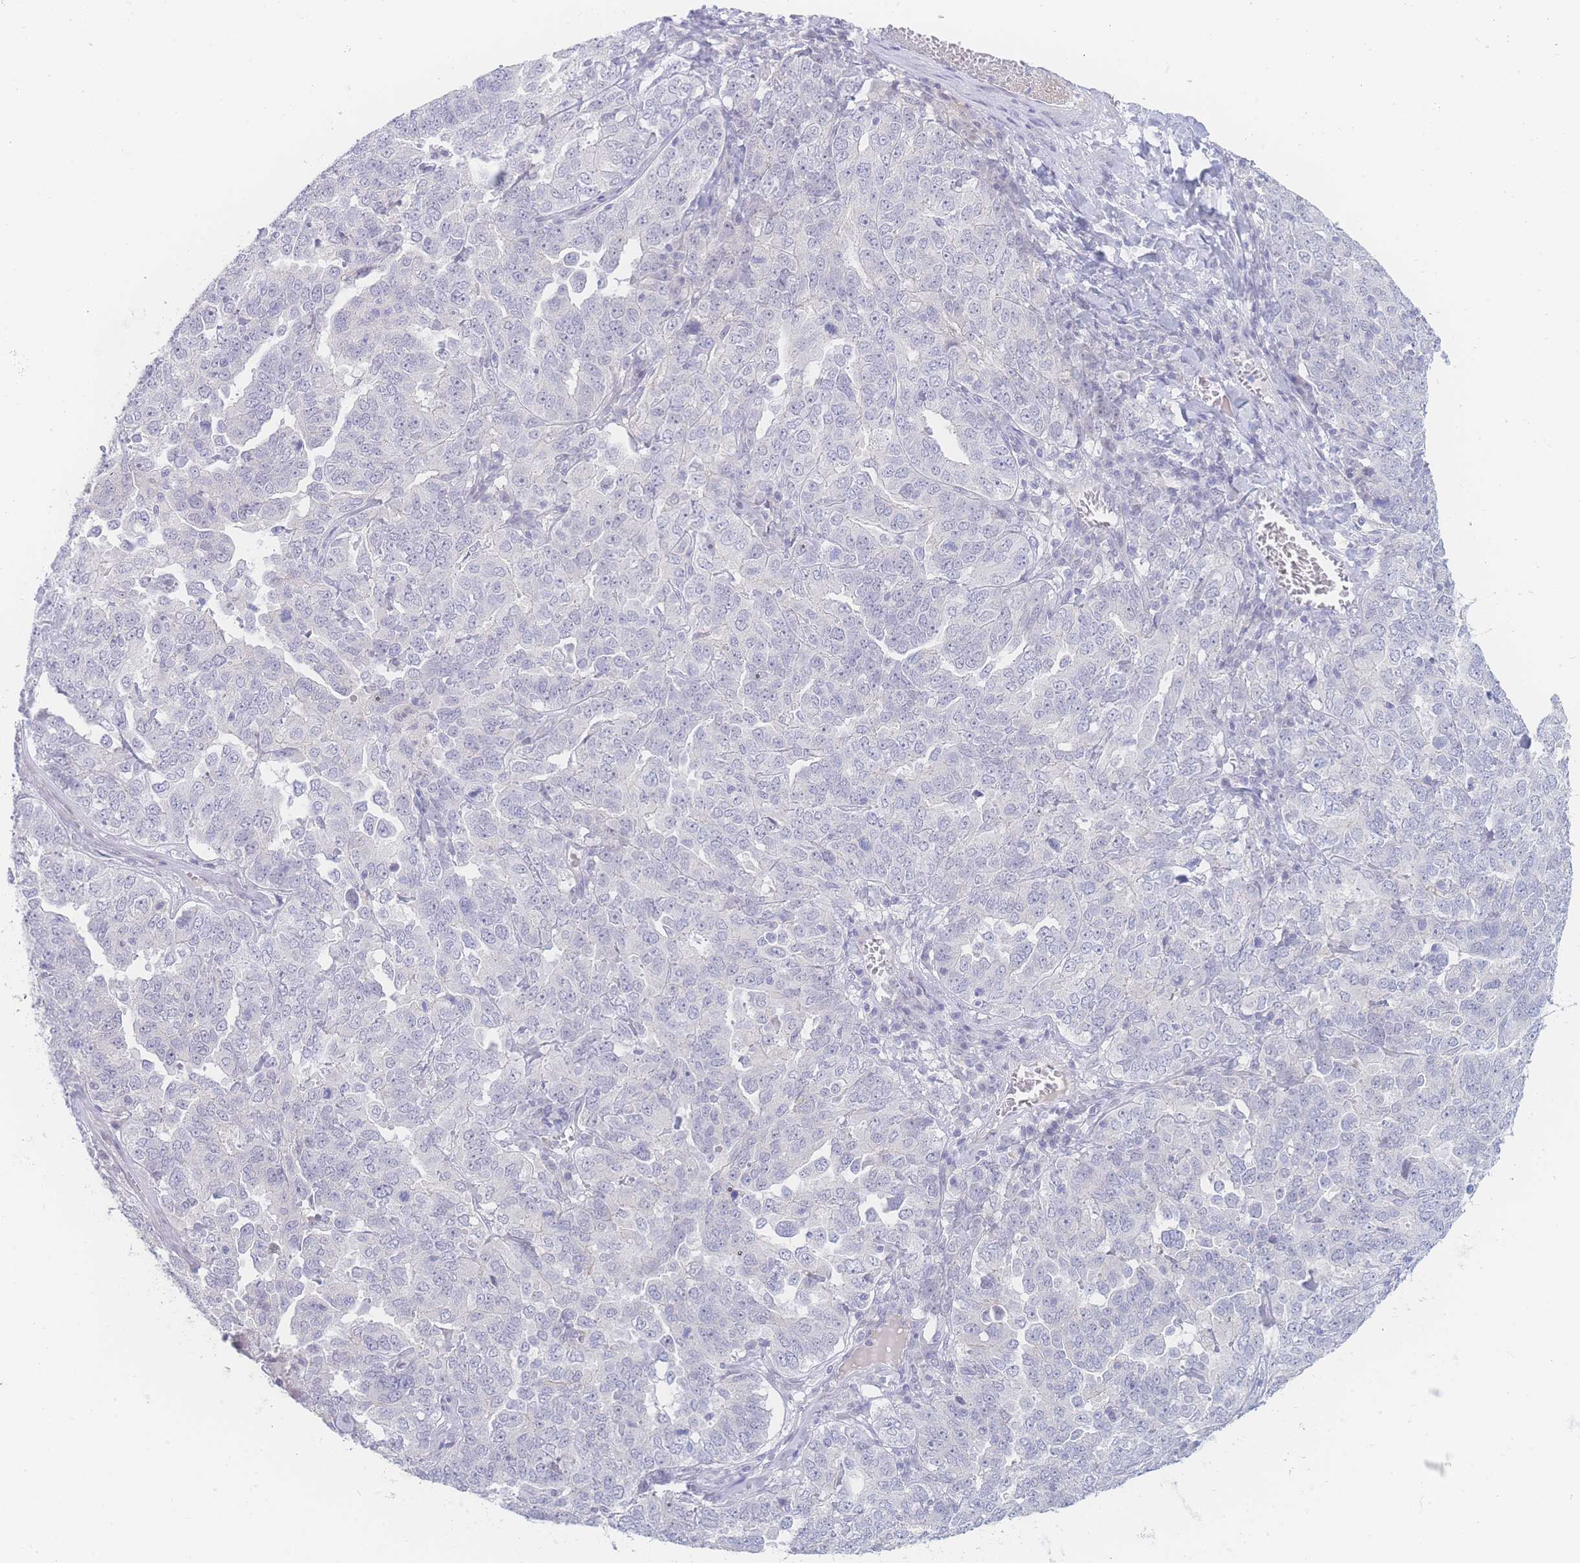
{"staining": {"intensity": "negative", "quantity": "none", "location": "none"}, "tissue": "ovarian cancer", "cell_type": "Tumor cells", "image_type": "cancer", "snomed": [{"axis": "morphology", "description": "Carcinoma, endometroid"}, {"axis": "topography", "description": "Ovary"}], "caption": "There is no significant expression in tumor cells of endometroid carcinoma (ovarian).", "gene": "PRSS22", "patient": {"sex": "female", "age": 62}}